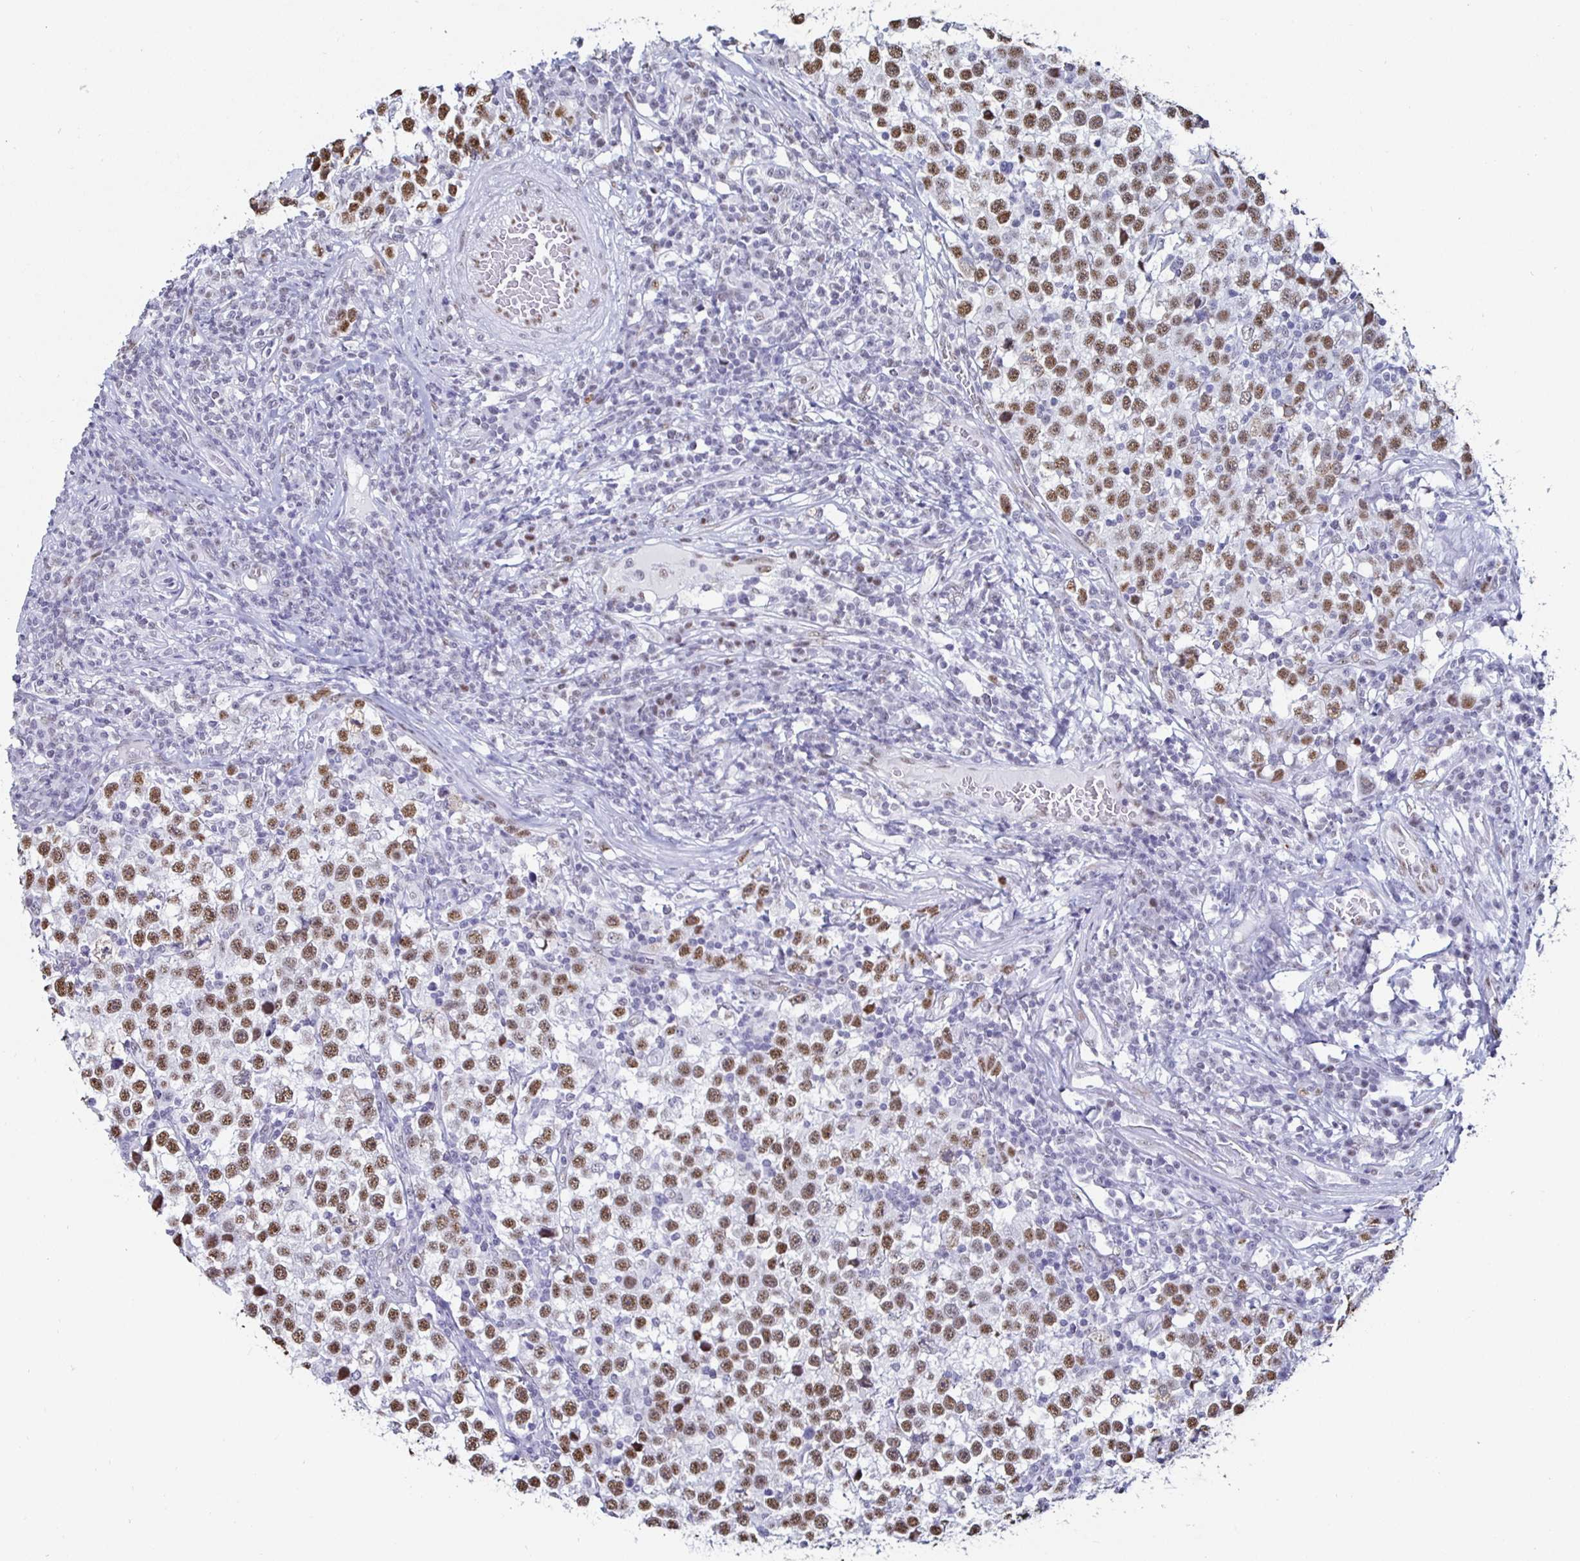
{"staining": {"intensity": "moderate", "quantity": ">75%", "location": "nuclear"}, "tissue": "testis cancer", "cell_type": "Tumor cells", "image_type": "cancer", "snomed": [{"axis": "morphology", "description": "Seminoma, NOS"}, {"axis": "topography", "description": "Testis"}], "caption": "Moderate nuclear protein positivity is identified in approximately >75% of tumor cells in testis cancer.", "gene": "DDX39B", "patient": {"sex": "male", "age": 43}}